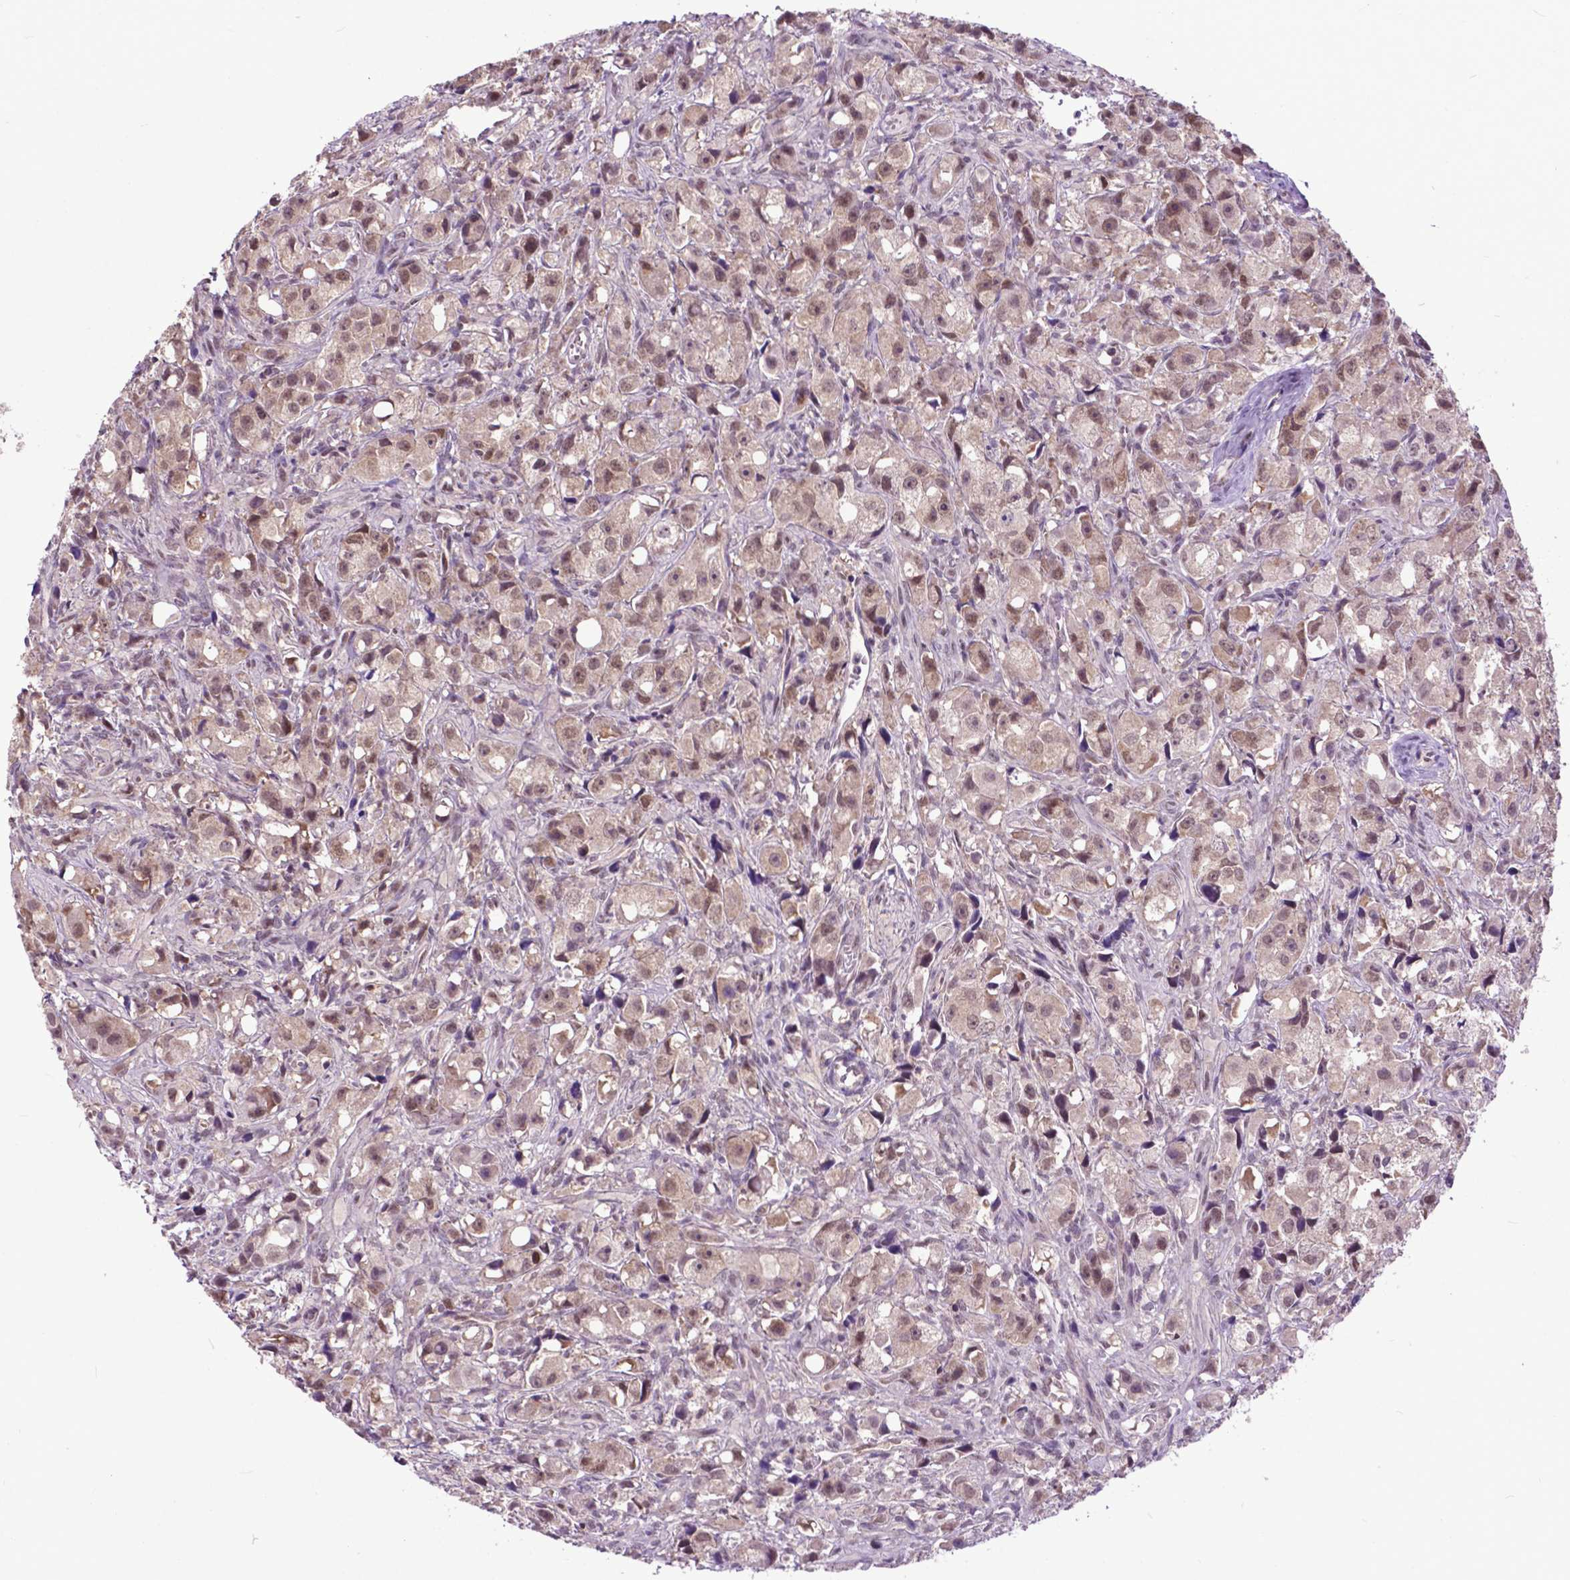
{"staining": {"intensity": "weak", "quantity": ">75%", "location": "nuclear"}, "tissue": "prostate cancer", "cell_type": "Tumor cells", "image_type": "cancer", "snomed": [{"axis": "morphology", "description": "Adenocarcinoma, High grade"}, {"axis": "topography", "description": "Prostate"}], "caption": "The immunohistochemical stain labels weak nuclear positivity in tumor cells of adenocarcinoma (high-grade) (prostate) tissue.", "gene": "FAF1", "patient": {"sex": "male", "age": 75}}